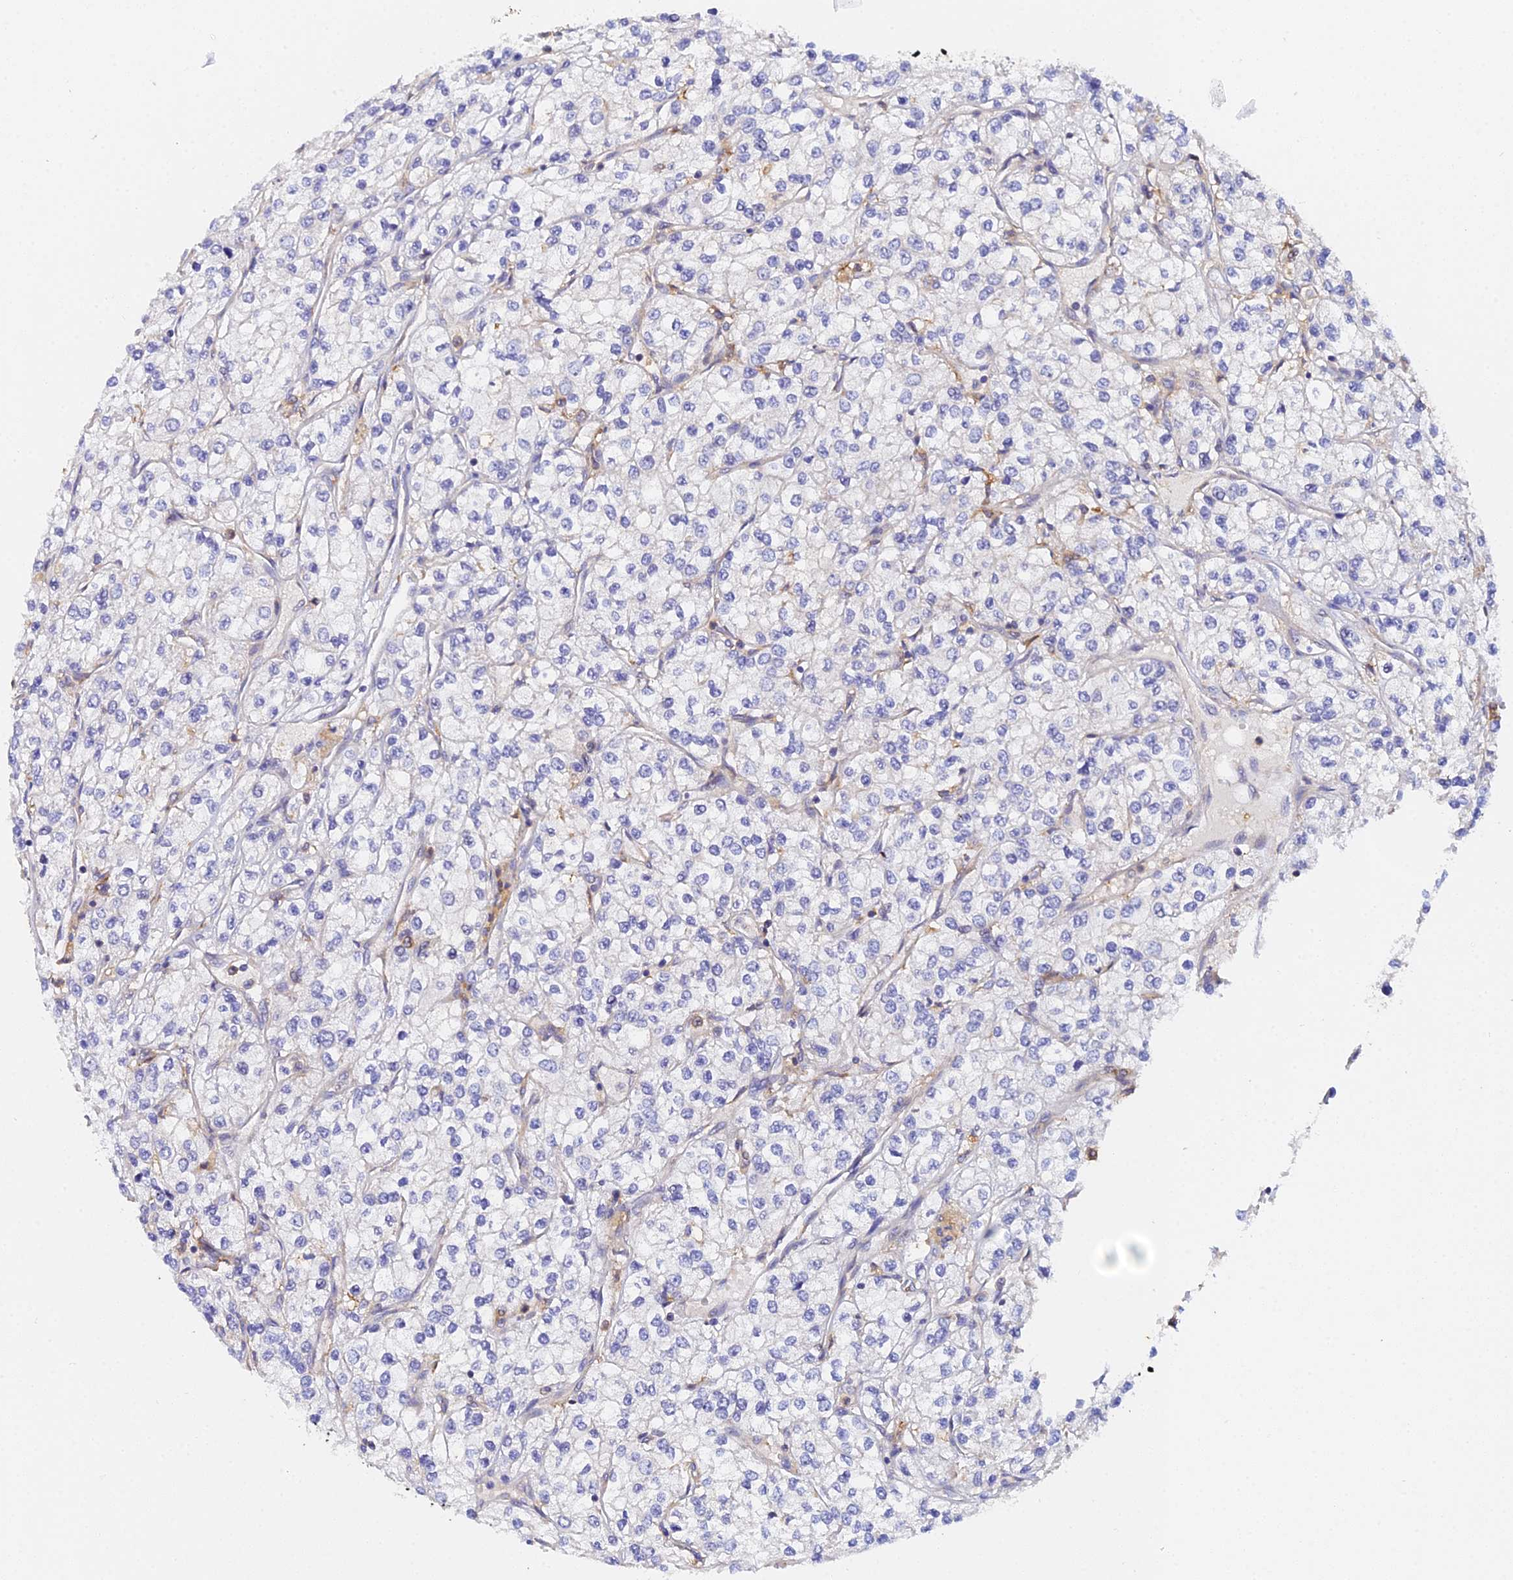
{"staining": {"intensity": "negative", "quantity": "none", "location": "none"}, "tissue": "renal cancer", "cell_type": "Tumor cells", "image_type": "cancer", "snomed": [{"axis": "morphology", "description": "Adenocarcinoma, NOS"}, {"axis": "topography", "description": "Kidney"}], "caption": "Human adenocarcinoma (renal) stained for a protein using immunohistochemistry shows no expression in tumor cells.", "gene": "GNG5B", "patient": {"sex": "male", "age": 80}}